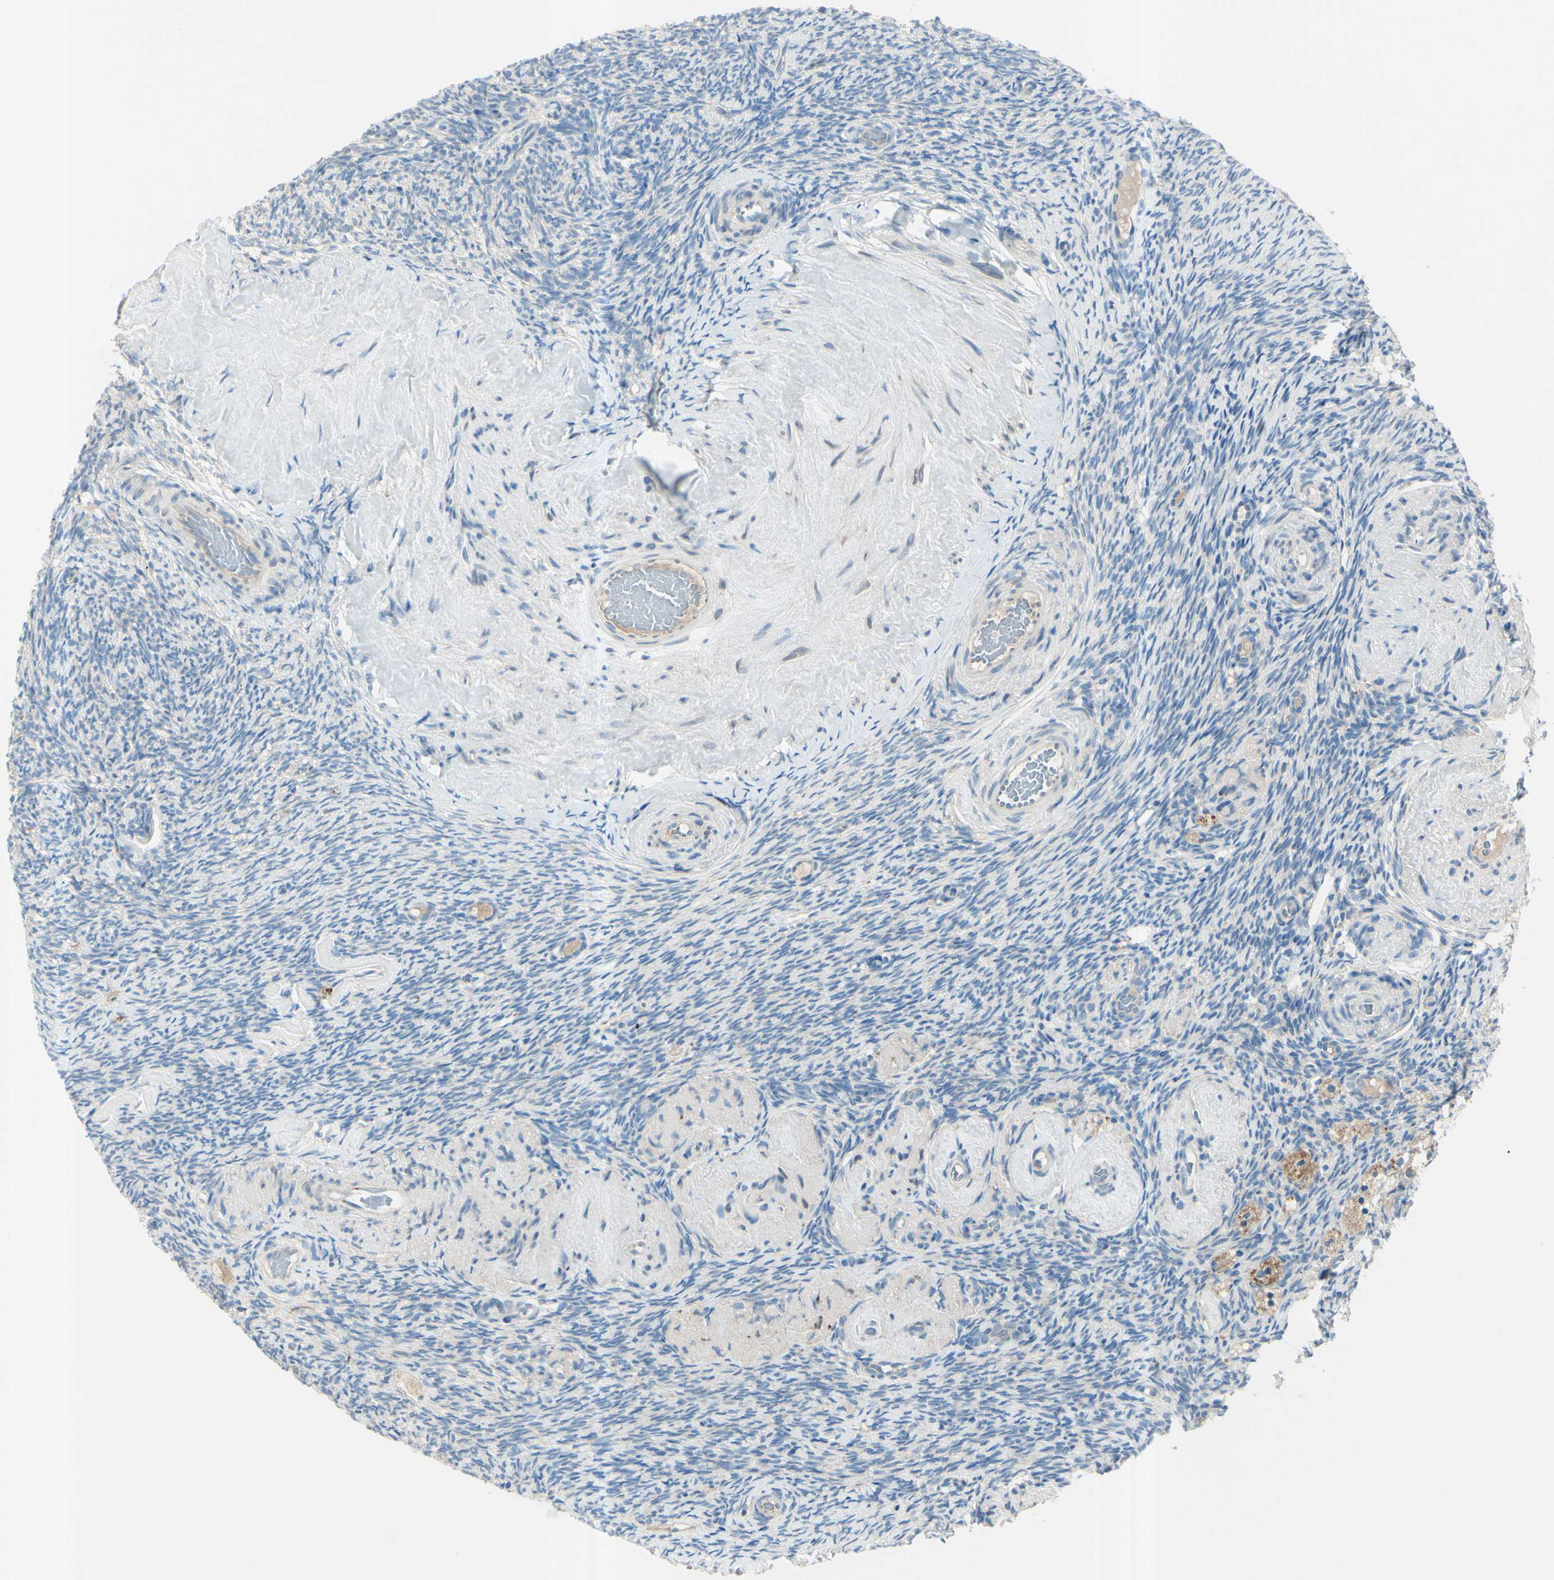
{"staining": {"intensity": "negative", "quantity": "none", "location": "none"}, "tissue": "ovary", "cell_type": "Follicle cells", "image_type": "normal", "snomed": [{"axis": "morphology", "description": "Normal tissue, NOS"}, {"axis": "topography", "description": "Ovary"}], "caption": "Human ovary stained for a protein using immunohistochemistry exhibits no expression in follicle cells.", "gene": "B4GALT1", "patient": {"sex": "female", "age": 60}}